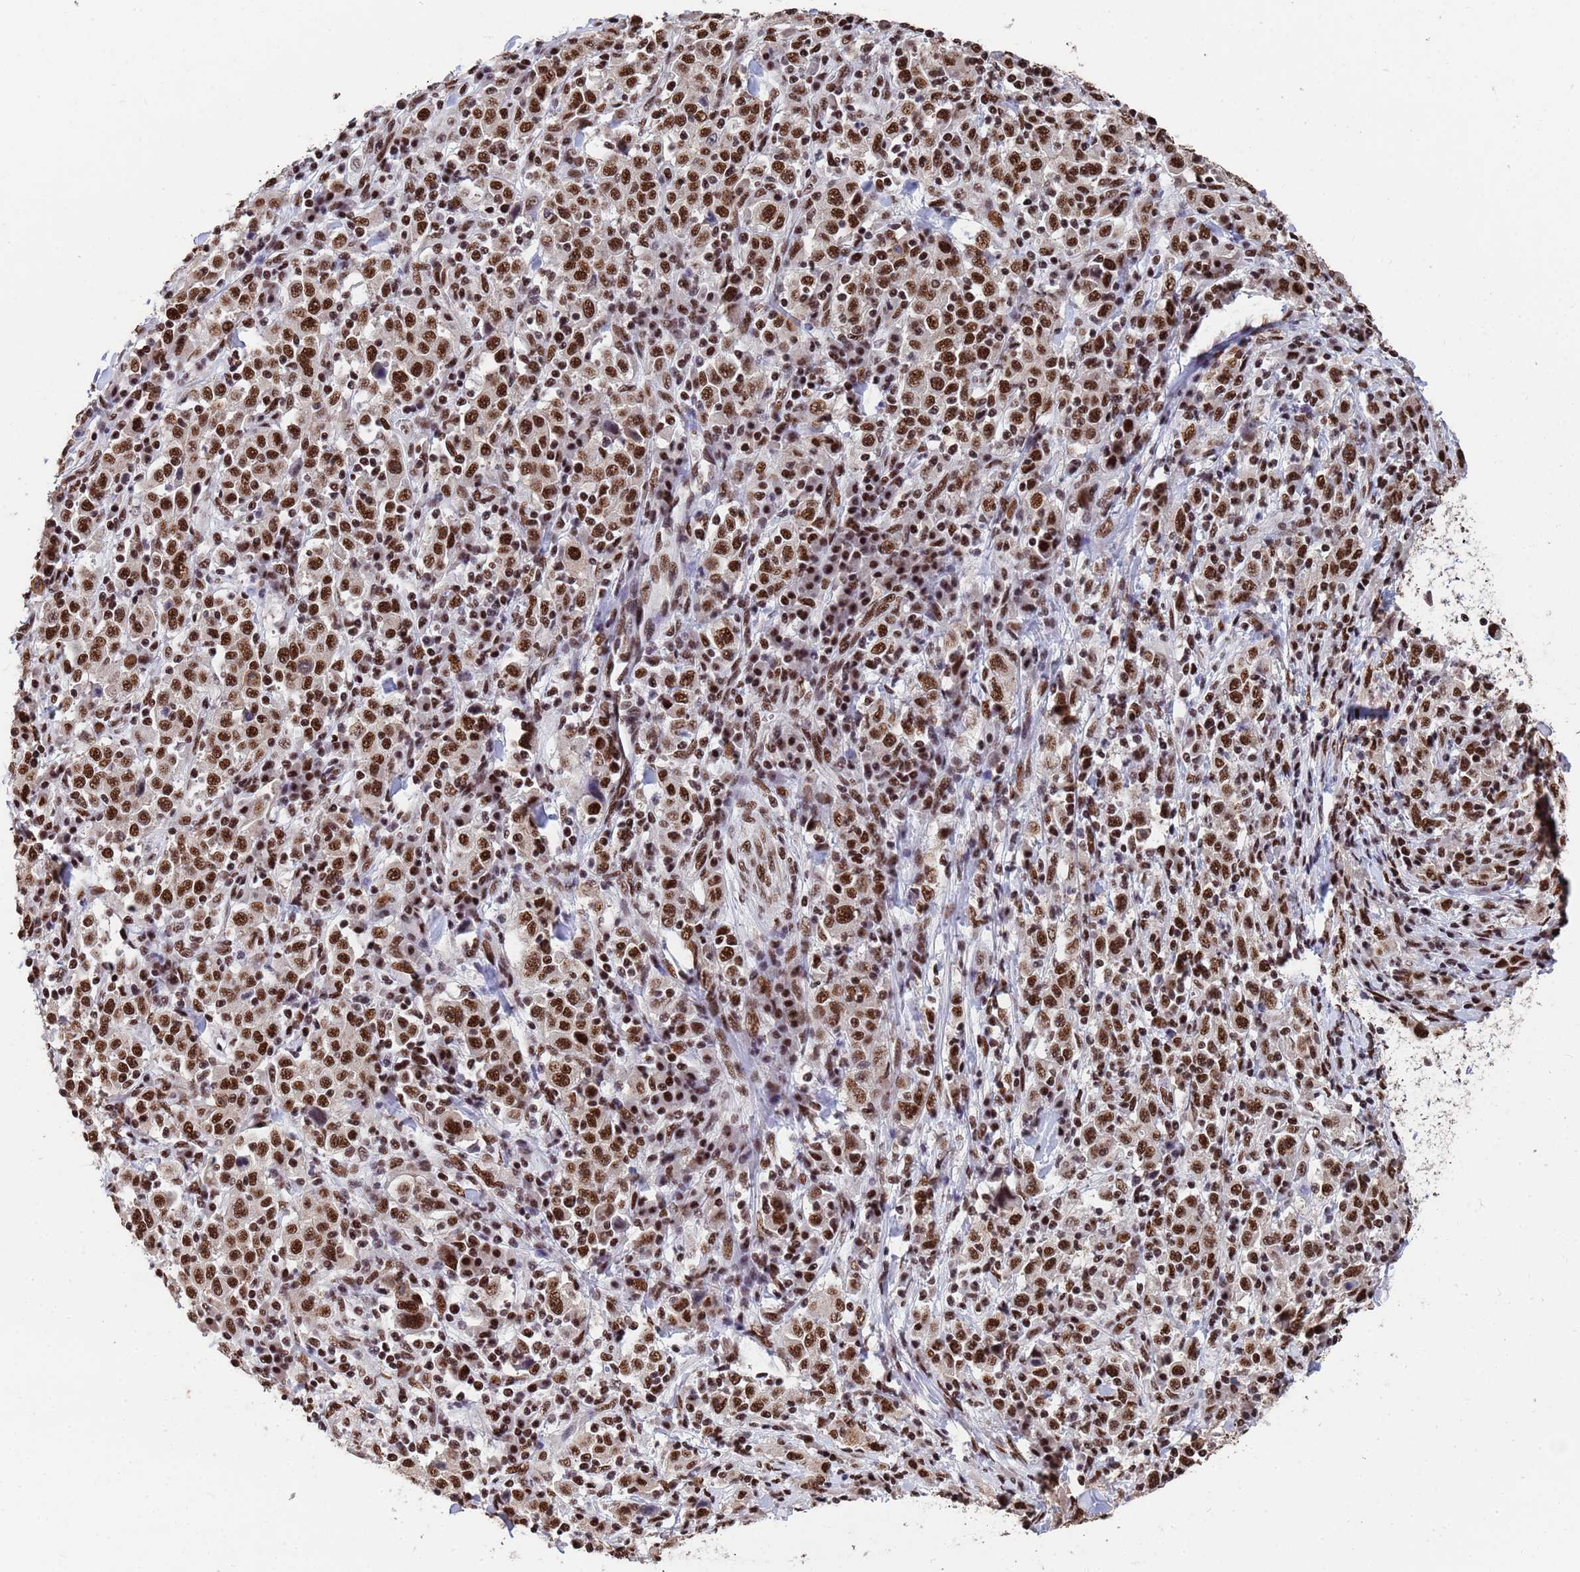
{"staining": {"intensity": "strong", "quantity": ">75%", "location": "nuclear"}, "tissue": "stomach cancer", "cell_type": "Tumor cells", "image_type": "cancer", "snomed": [{"axis": "morphology", "description": "Normal tissue, NOS"}, {"axis": "morphology", "description": "Adenocarcinoma, NOS"}, {"axis": "topography", "description": "Stomach, upper"}, {"axis": "topography", "description": "Stomach"}], "caption": "About >75% of tumor cells in stomach cancer (adenocarcinoma) show strong nuclear protein staining as visualized by brown immunohistochemical staining.", "gene": "SF3B2", "patient": {"sex": "male", "age": 59}}